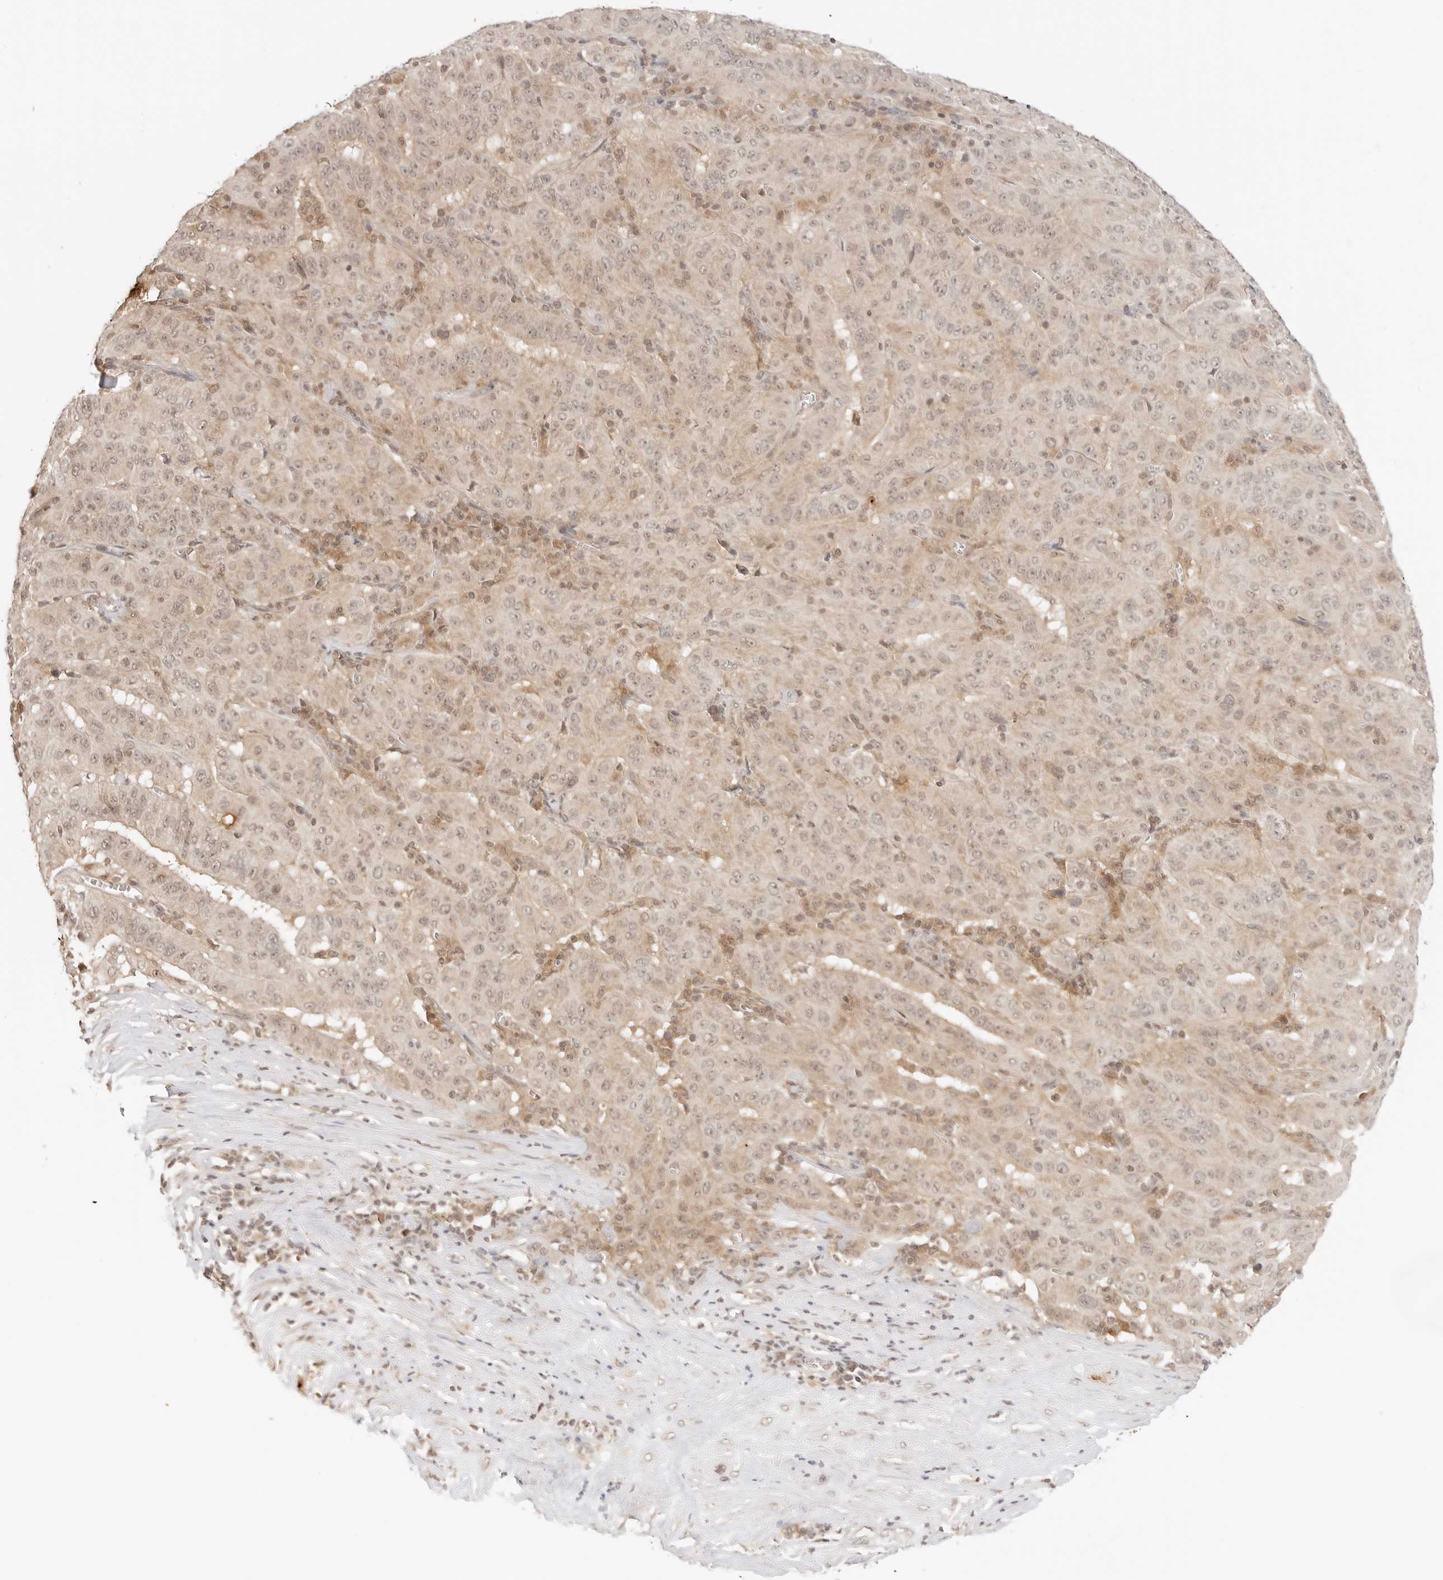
{"staining": {"intensity": "weak", "quantity": ">75%", "location": "cytoplasmic/membranous,nuclear"}, "tissue": "pancreatic cancer", "cell_type": "Tumor cells", "image_type": "cancer", "snomed": [{"axis": "morphology", "description": "Adenocarcinoma, NOS"}, {"axis": "topography", "description": "Pancreas"}], "caption": "Weak cytoplasmic/membranous and nuclear protein expression is present in about >75% of tumor cells in pancreatic cancer (adenocarcinoma).", "gene": "GPR34", "patient": {"sex": "male", "age": 63}}